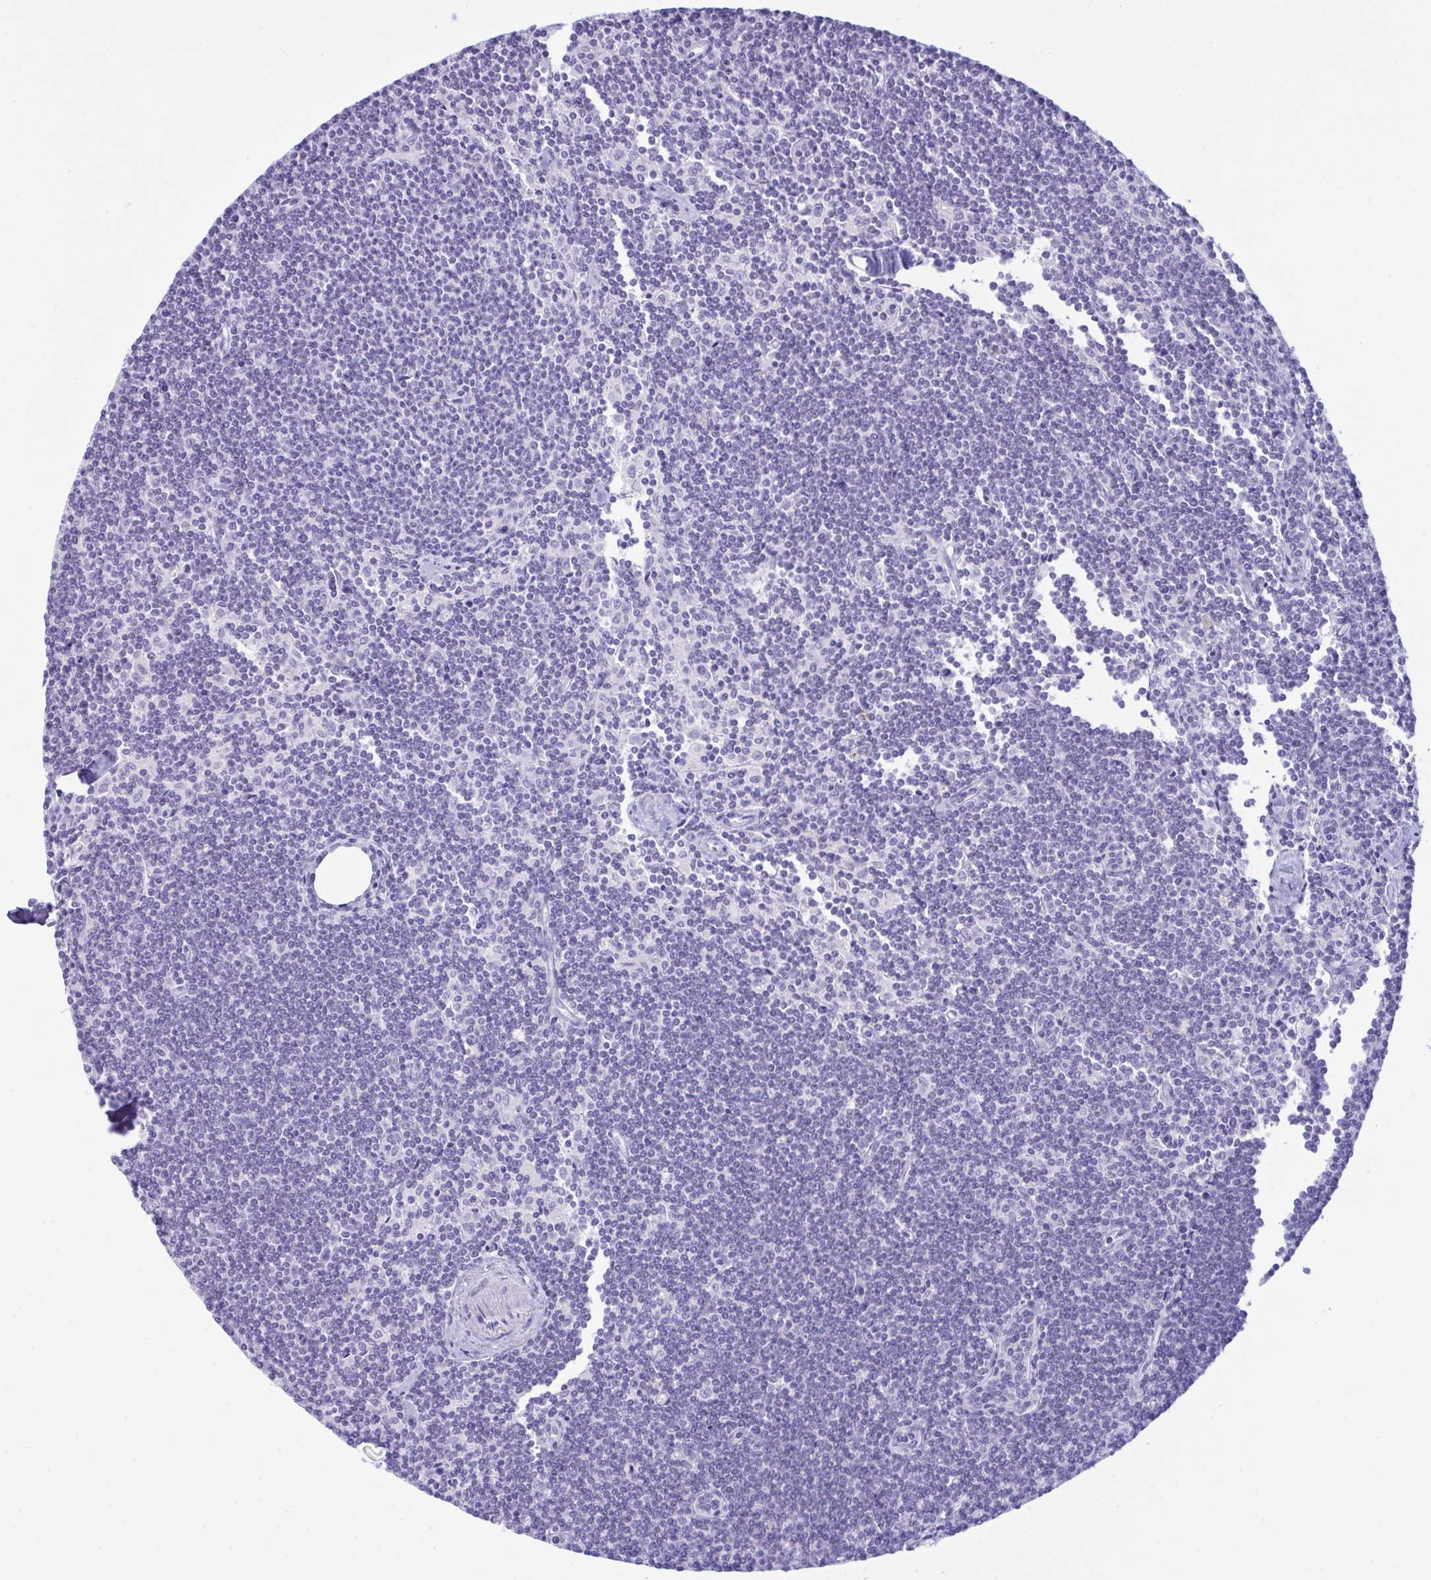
{"staining": {"intensity": "negative", "quantity": "none", "location": "none"}, "tissue": "lymphoma", "cell_type": "Tumor cells", "image_type": "cancer", "snomed": [{"axis": "morphology", "description": "Malignant lymphoma, non-Hodgkin's type, Low grade"}, {"axis": "topography", "description": "Lymph node"}], "caption": "This is an immunohistochemistry histopathology image of malignant lymphoma, non-Hodgkin's type (low-grade). There is no expression in tumor cells.", "gene": "BBS1", "patient": {"sex": "female", "age": 73}}